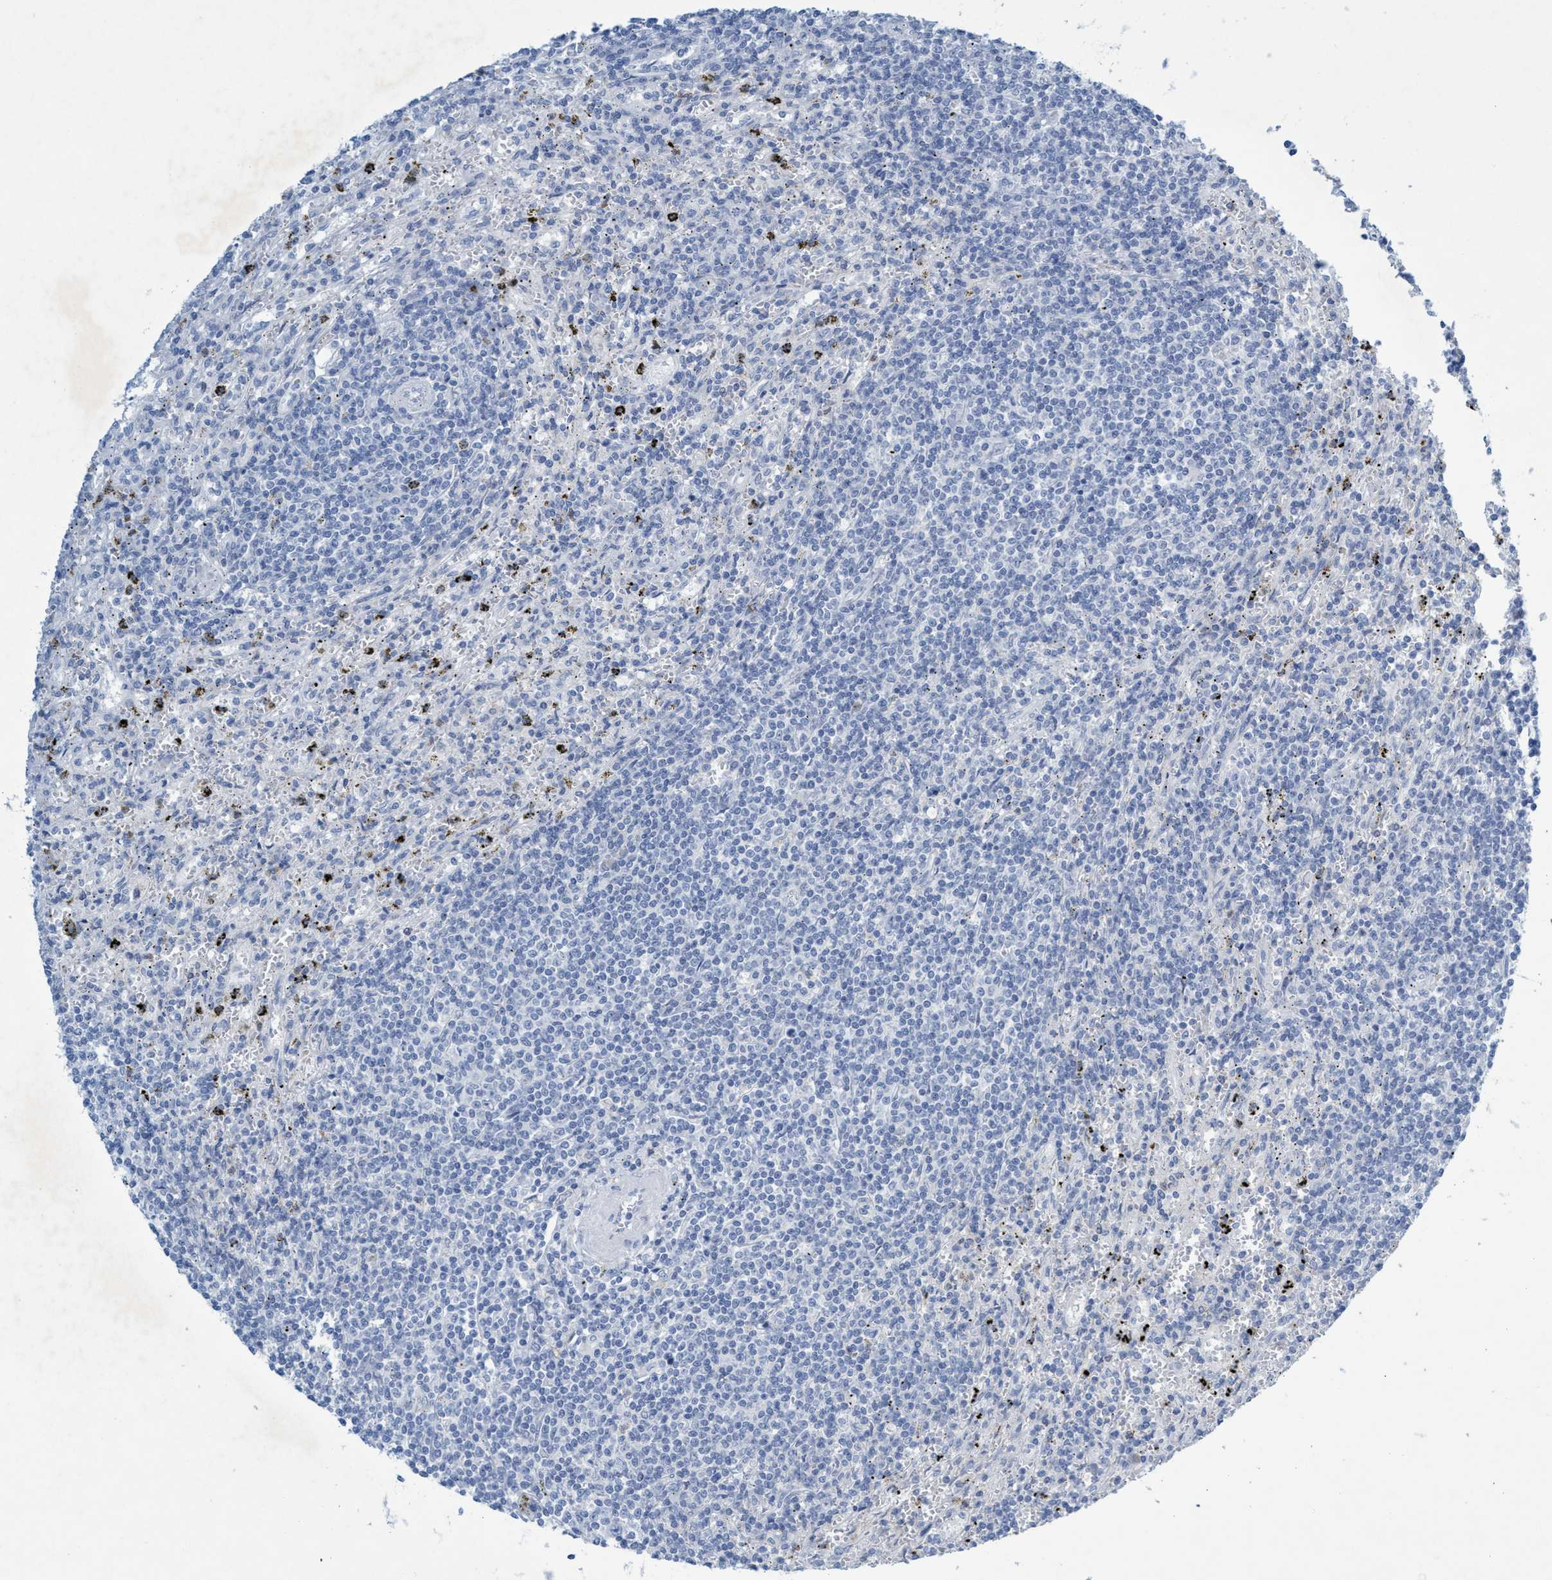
{"staining": {"intensity": "negative", "quantity": "none", "location": "none"}, "tissue": "lymphoma", "cell_type": "Tumor cells", "image_type": "cancer", "snomed": [{"axis": "morphology", "description": "Malignant lymphoma, non-Hodgkin's type, Low grade"}, {"axis": "topography", "description": "Spleen"}], "caption": "A high-resolution histopathology image shows immunohistochemistry staining of low-grade malignant lymphoma, non-Hodgkin's type, which displays no significant staining in tumor cells.", "gene": "RNF208", "patient": {"sex": "male", "age": 76}}